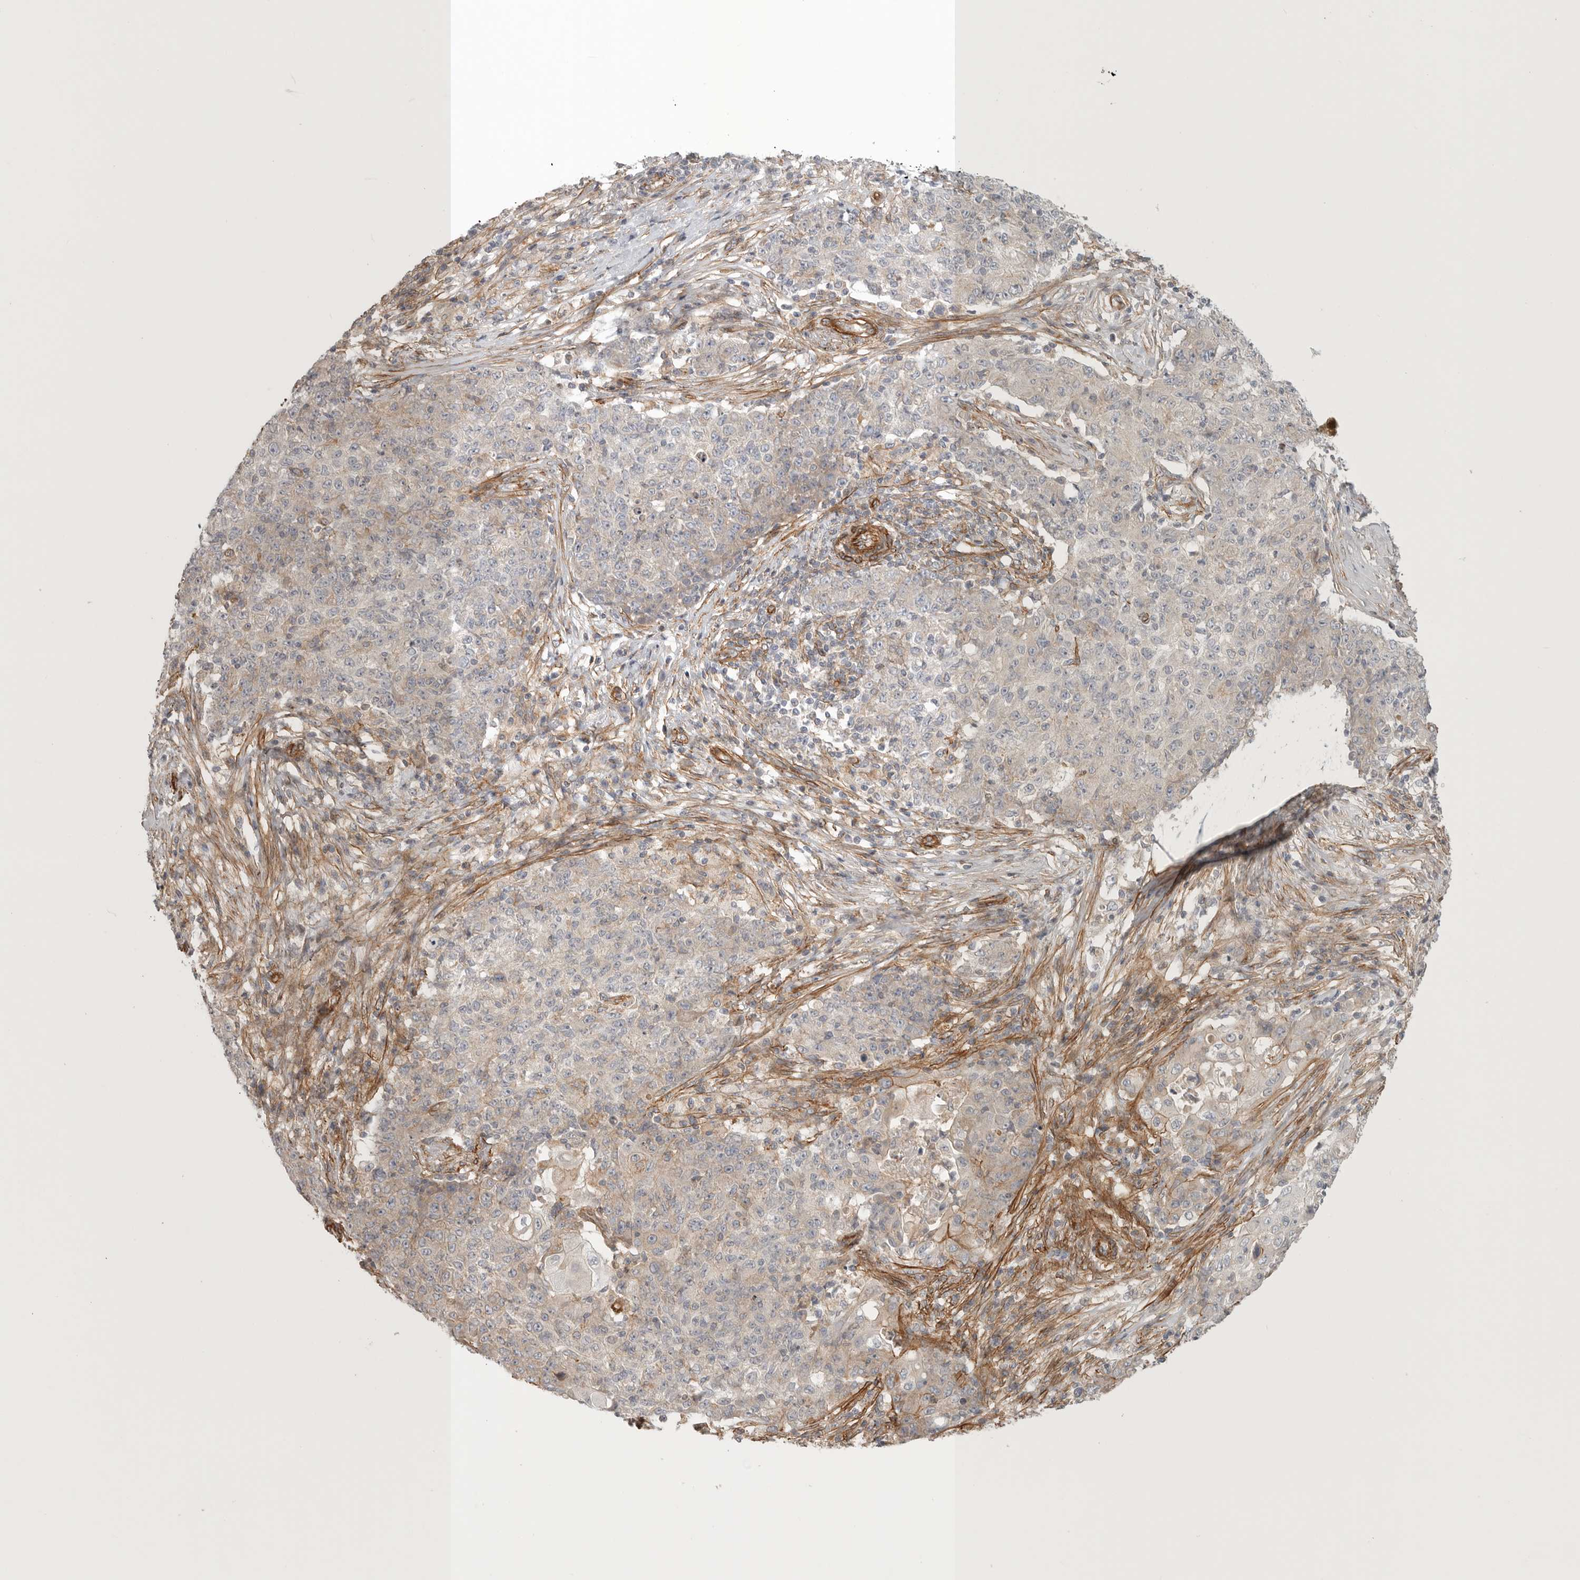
{"staining": {"intensity": "weak", "quantity": "<25%", "location": "cytoplasmic/membranous"}, "tissue": "ovarian cancer", "cell_type": "Tumor cells", "image_type": "cancer", "snomed": [{"axis": "morphology", "description": "Carcinoma, endometroid"}, {"axis": "topography", "description": "Ovary"}], "caption": "Histopathology image shows no significant protein expression in tumor cells of endometroid carcinoma (ovarian). (DAB (3,3'-diaminobenzidine) immunohistochemistry, high magnification).", "gene": "LONRF1", "patient": {"sex": "female", "age": 42}}